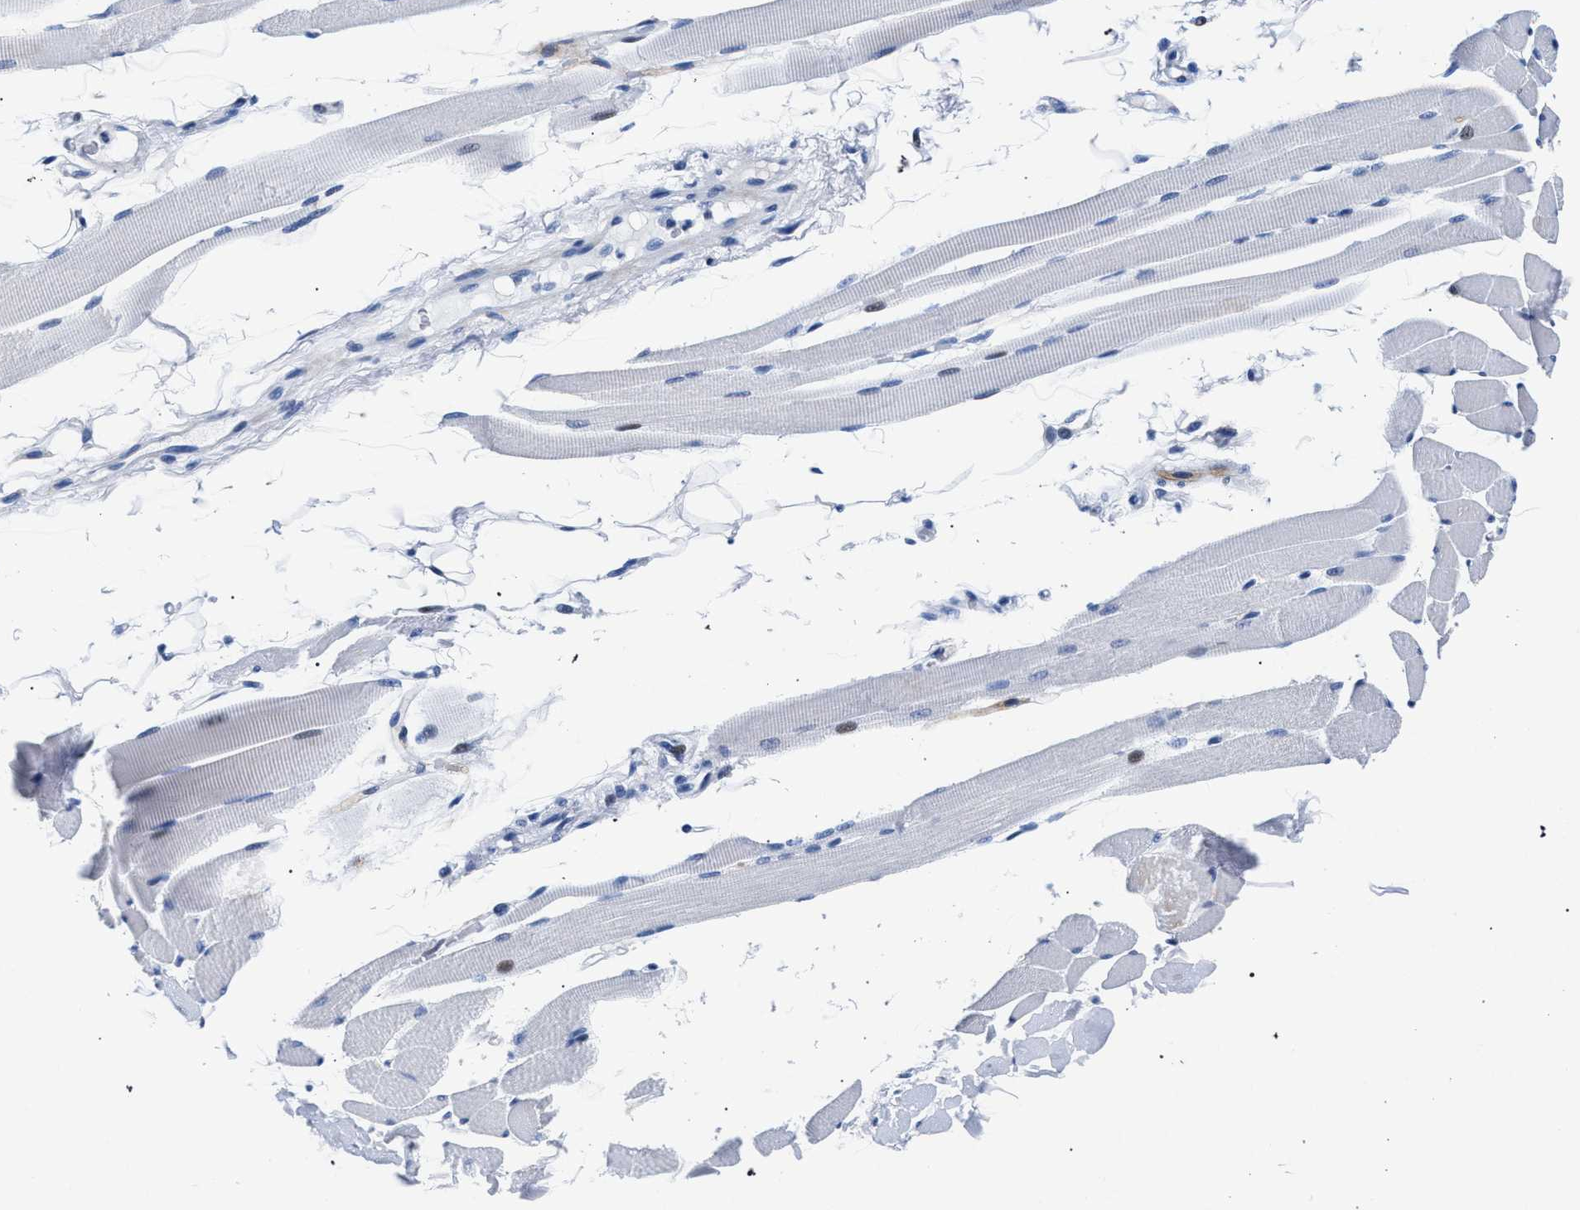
{"staining": {"intensity": "weak", "quantity": "<25%", "location": "cytoplasmic/membranous"}, "tissue": "skeletal muscle", "cell_type": "Myocytes", "image_type": "normal", "snomed": [{"axis": "morphology", "description": "Normal tissue, NOS"}, {"axis": "topography", "description": "Skeletal muscle"}, {"axis": "topography", "description": "Peripheral nerve tissue"}], "caption": "IHC micrograph of normal human skeletal muscle stained for a protein (brown), which shows no expression in myocytes. (Stains: DAB (3,3'-diaminobenzidine) immunohistochemistry with hematoxylin counter stain, Microscopy: brightfield microscopy at high magnification).", "gene": "KLRK1", "patient": {"sex": "female", "age": 84}}